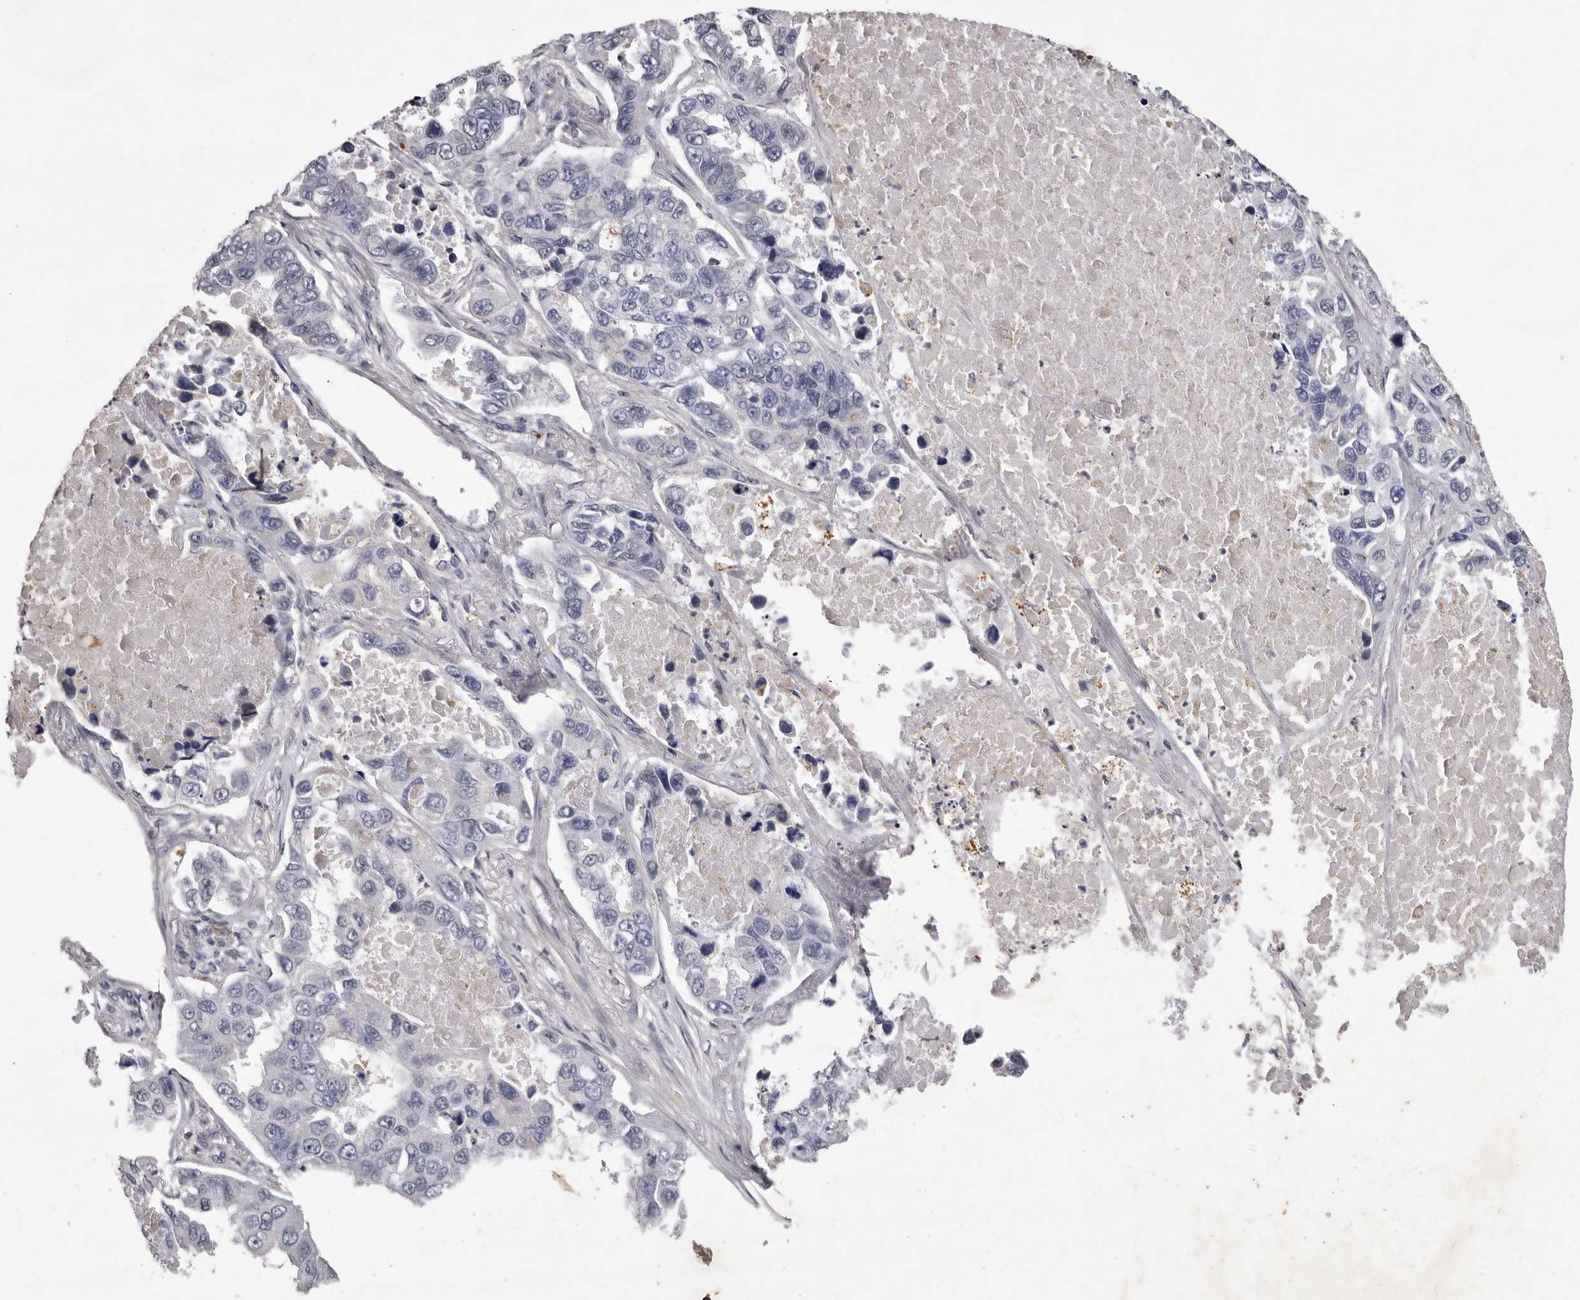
{"staining": {"intensity": "negative", "quantity": "none", "location": "none"}, "tissue": "lung cancer", "cell_type": "Tumor cells", "image_type": "cancer", "snomed": [{"axis": "morphology", "description": "Adenocarcinoma, NOS"}, {"axis": "topography", "description": "Lung"}], "caption": "The photomicrograph reveals no significant expression in tumor cells of adenocarcinoma (lung).", "gene": "NKAIN4", "patient": {"sex": "male", "age": 64}}